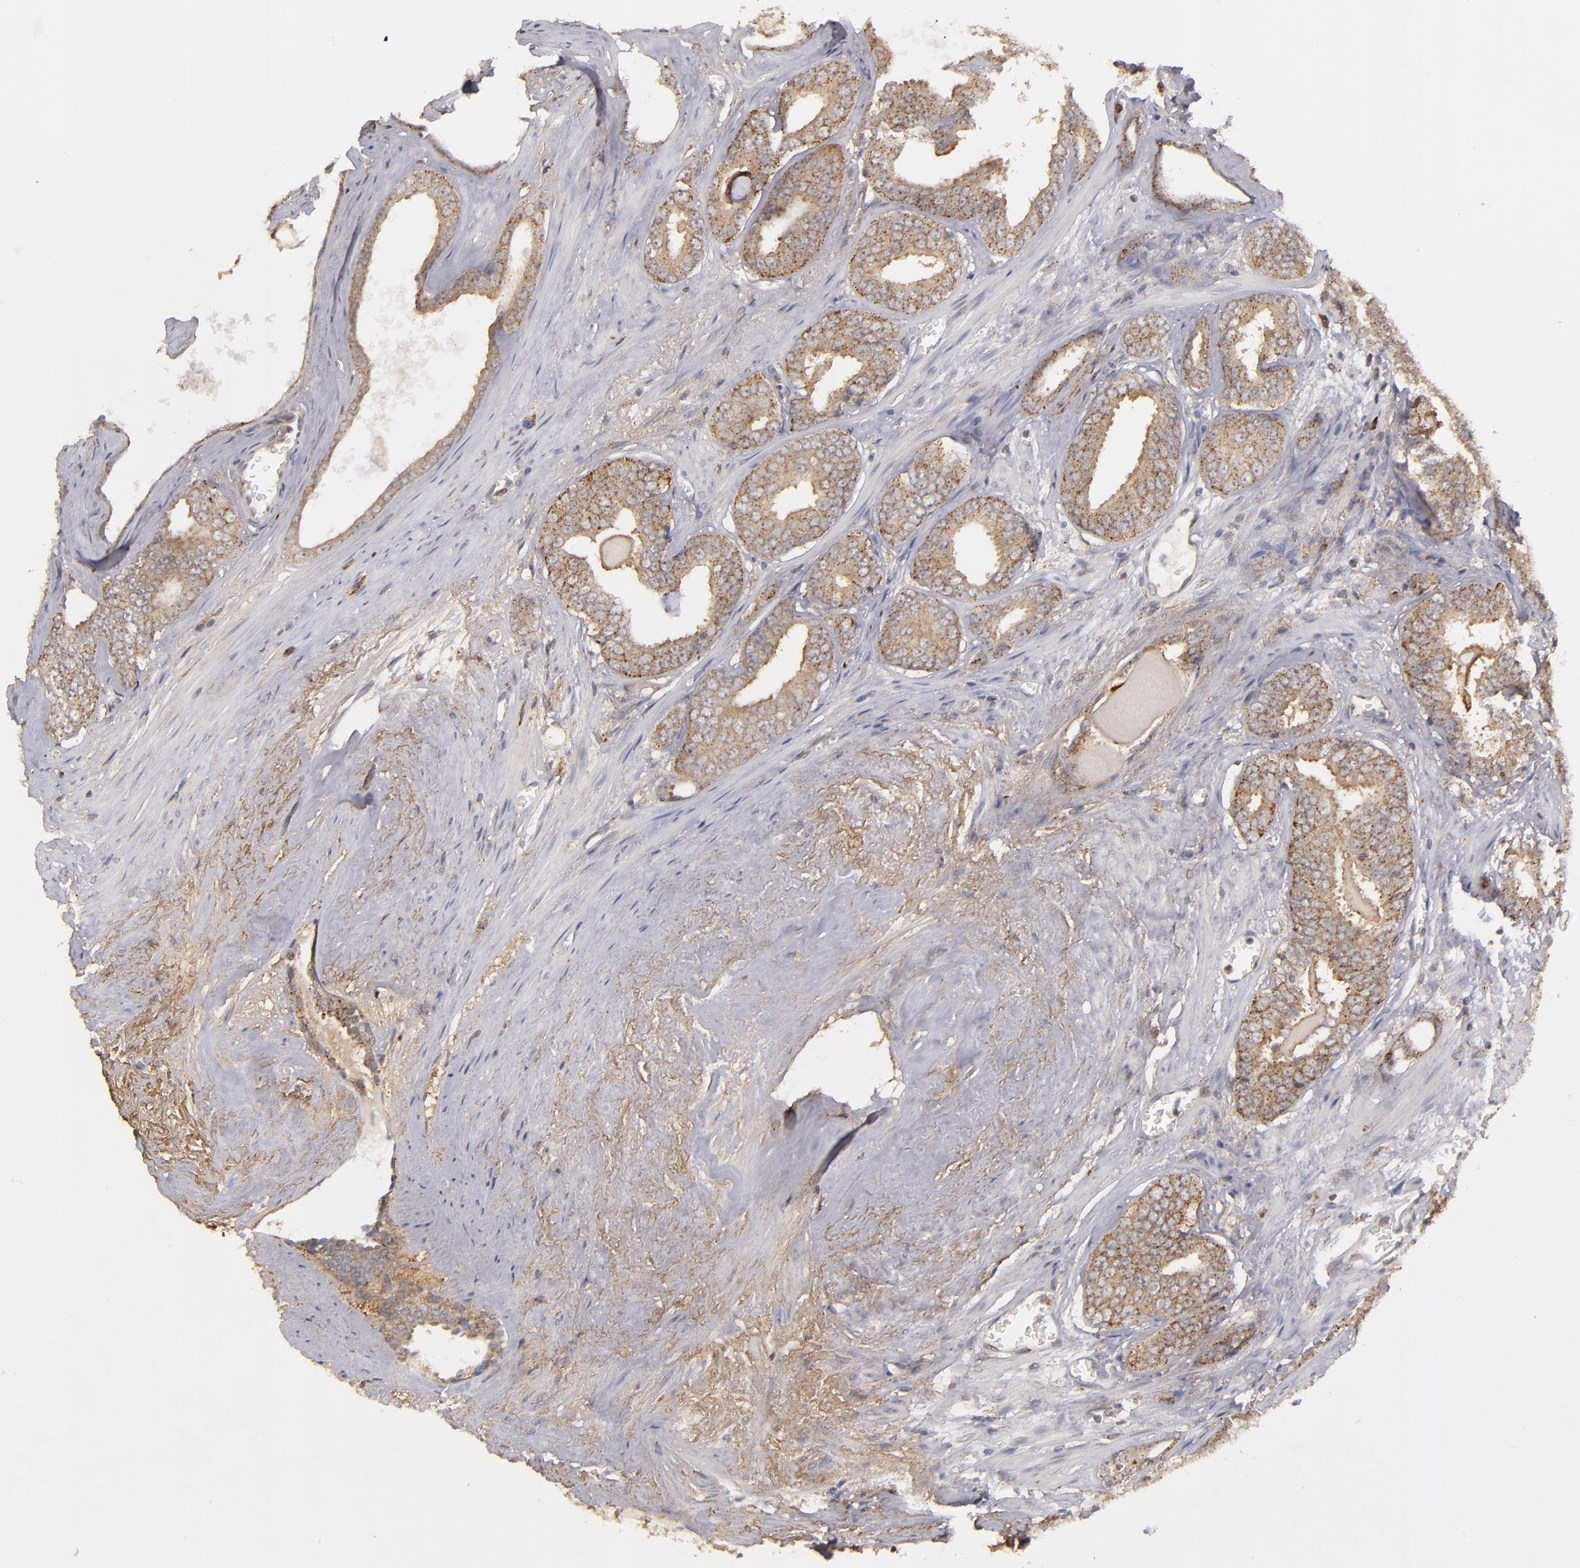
{"staining": {"intensity": "moderate", "quantity": ">75%", "location": "cytoplasmic/membranous"}, "tissue": "prostate cancer", "cell_type": "Tumor cells", "image_type": "cancer", "snomed": [{"axis": "morphology", "description": "Adenocarcinoma, Medium grade"}, {"axis": "topography", "description": "Prostate"}], "caption": "Moderate cytoplasmic/membranous protein expression is present in about >75% of tumor cells in prostate cancer (adenocarcinoma (medium-grade)).", "gene": "ZFYVE1", "patient": {"sex": "male", "age": 79}}